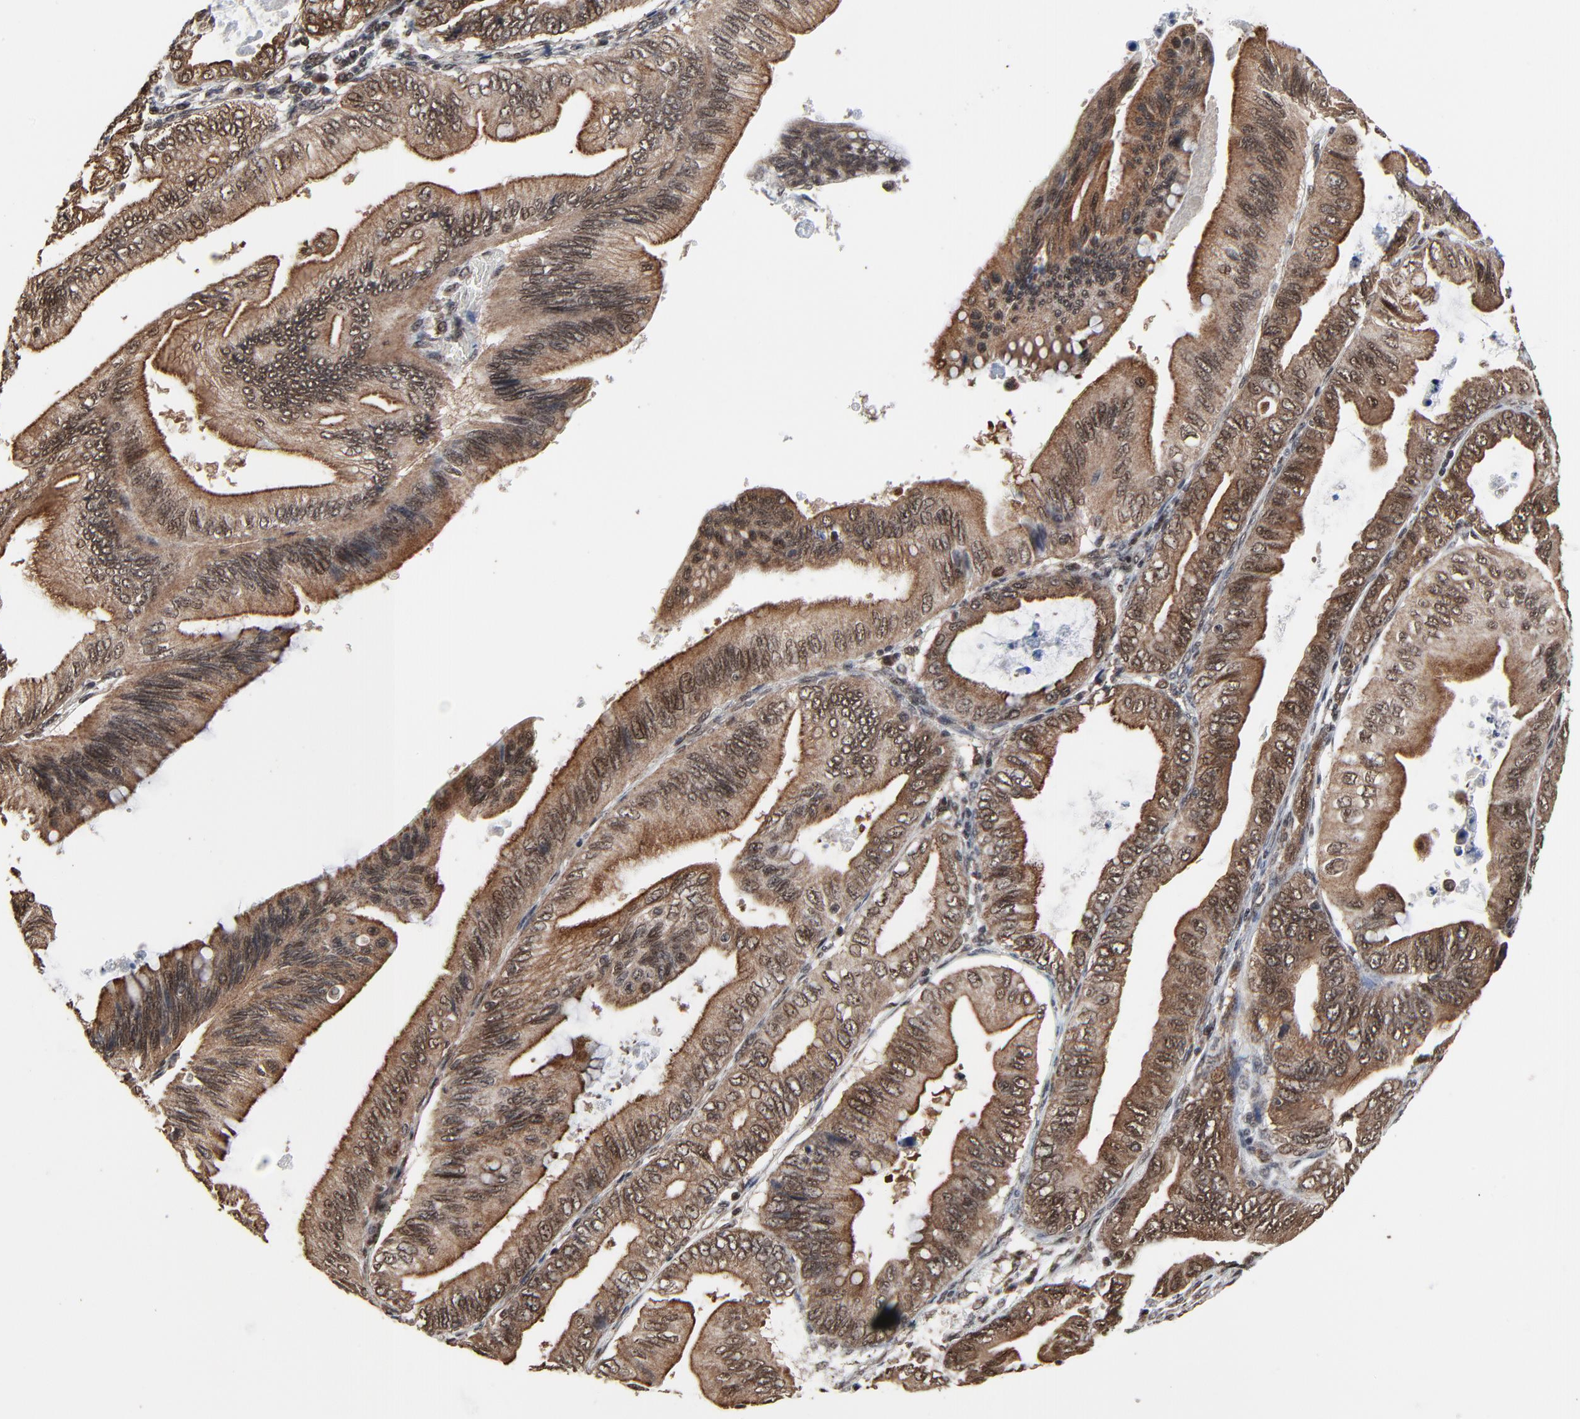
{"staining": {"intensity": "moderate", "quantity": ">75%", "location": "cytoplasmic/membranous,nuclear"}, "tissue": "pancreatic cancer", "cell_type": "Tumor cells", "image_type": "cancer", "snomed": [{"axis": "morphology", "description": "Adenocarcinoma, NOS"}, {"axis": "topography", "description": "Pancreas"}], "caption": "Moderate cytoplasmic/membranous and nuclear staining for a protein is identified in about >75% of tumor cells of adenocarcinoma (pancreatic) using immunohistochemistry.", "gene": "RHOJ", "patient": {"sex": "female", "age": 66}}